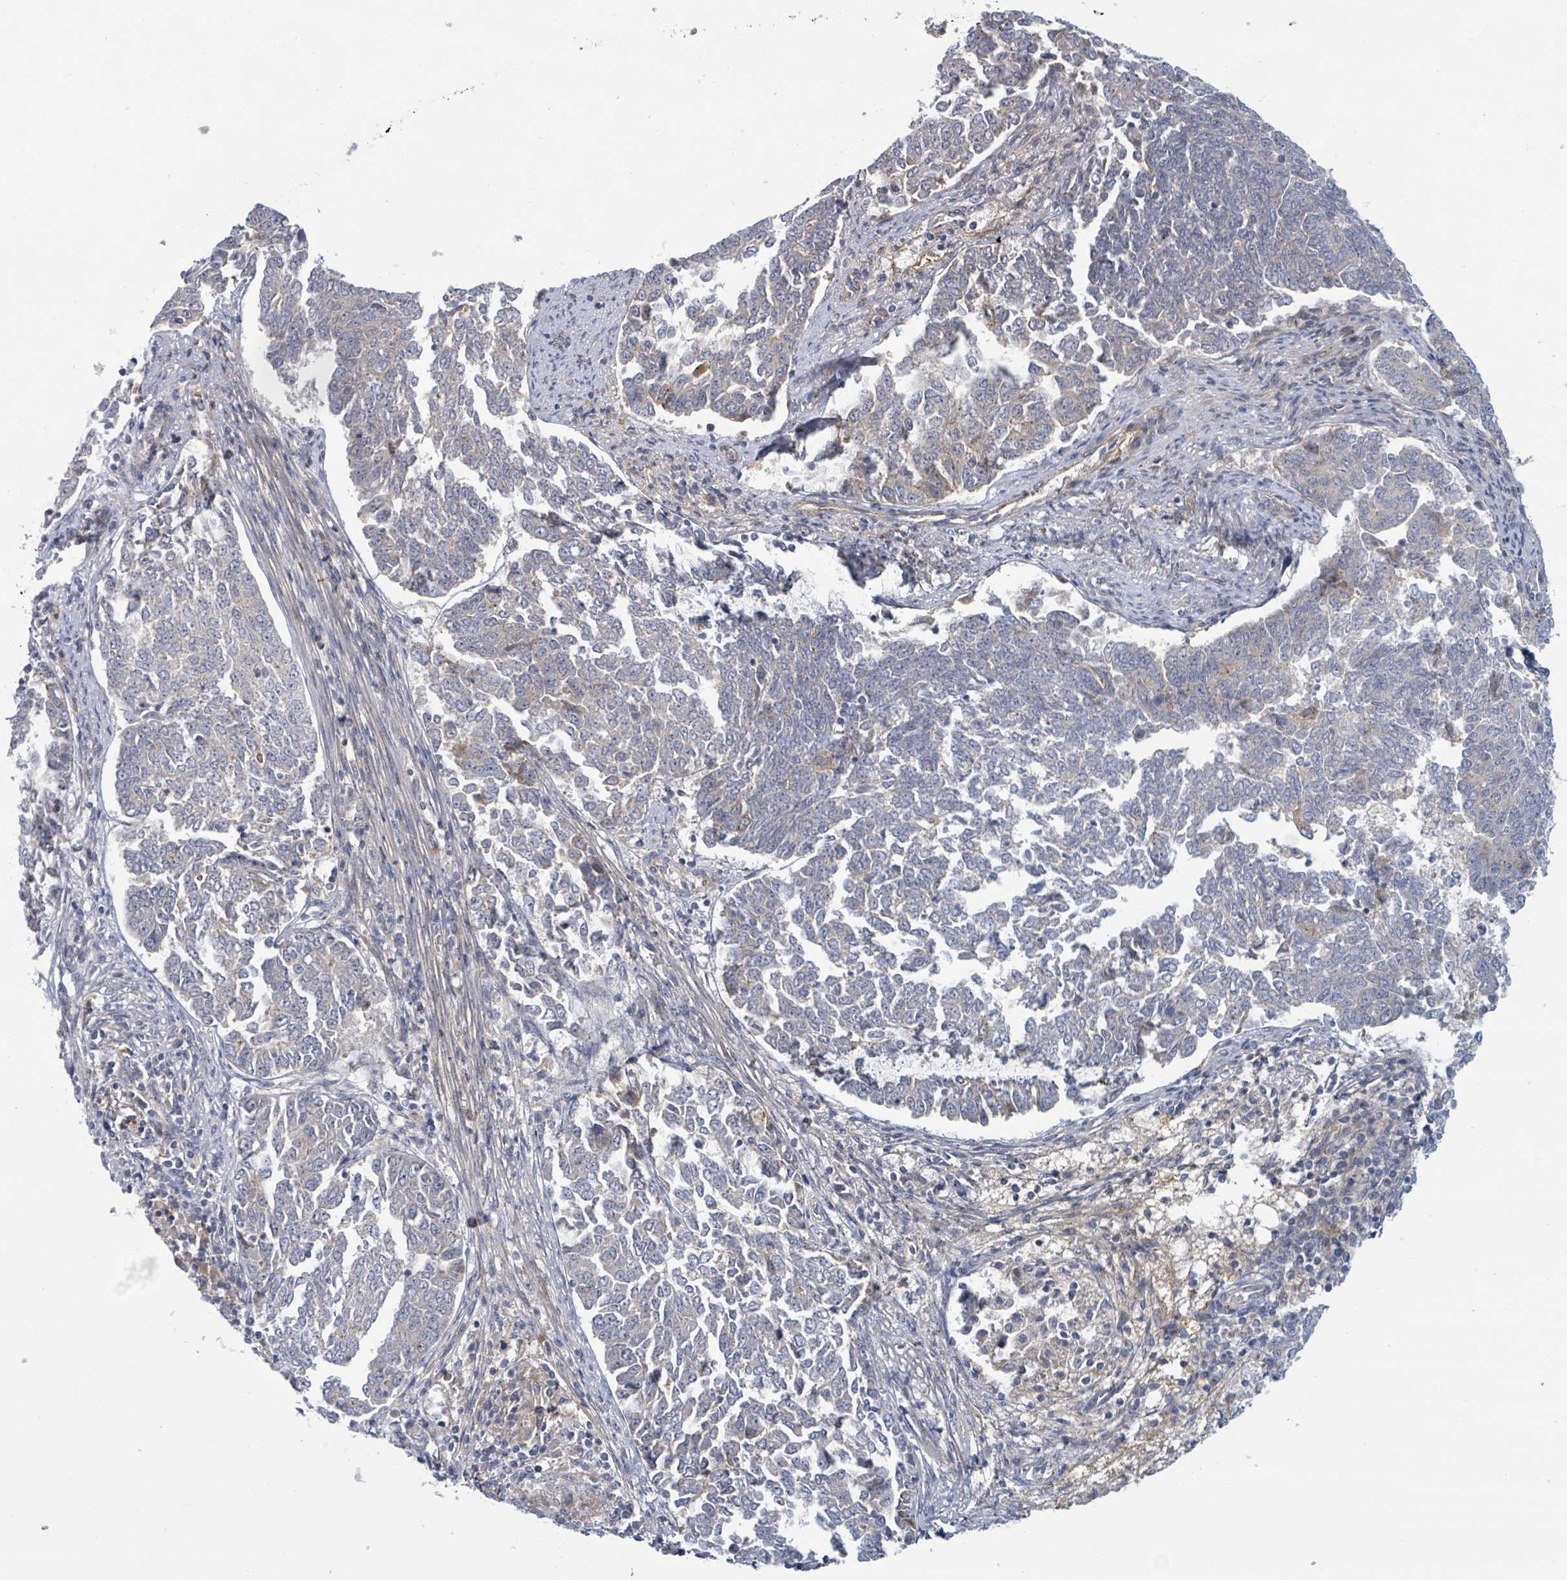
{"staining": {"intensity": "negative", "quantity": "none", "location": "none"}, "tissue": "endometrial cancer", "cell_type": "Tumor cells", "image_type": "cancer", "snomed": [{"axis": "morphology", "description": "Adenocarcinoma, NOS"}, {"axis": "topography", "description": "Endometrium"}], "caption": "Photomicrograph shows no significant protein expression in tumor cells of endometrial cancer (adenocarcinoma).", "gene": "COL5A3", "patient": {"sex": "female", "age": 80}}